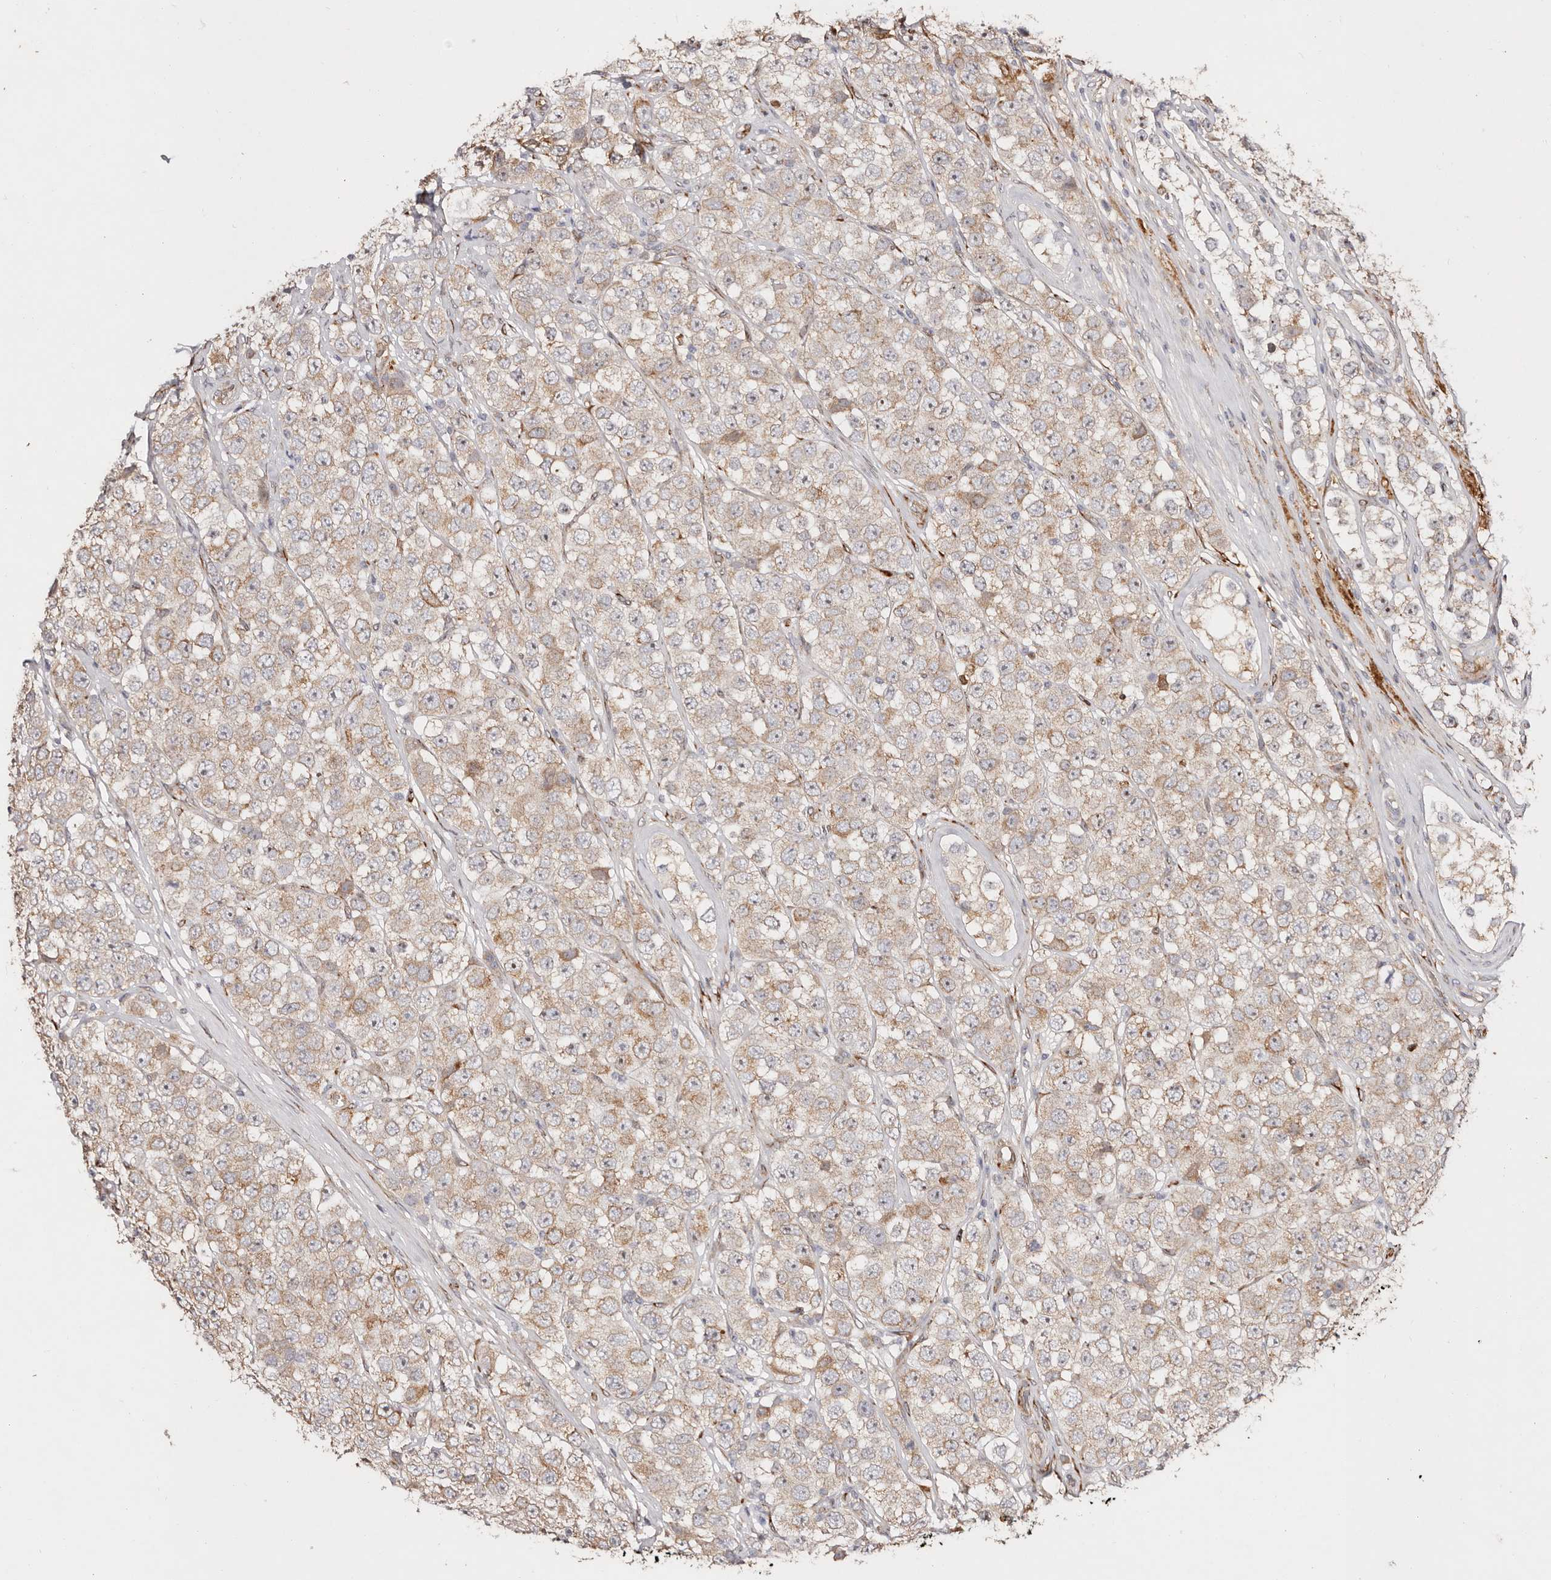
{"staining": {"intensity": "weak", "quantity": ">75%", "location": "cytoplasmic/membranous"}, "tissue": "testis cancer", "cell_type": "Tumor cells", "image_type": "cancer", "snomed": [{"axis": "morphology", "description": "Seminoma, NOS"}, {"axis": "topography", "description": "Testis"}], "caption": "This is an image of immunohistochemistry staining of testis cancer (seminoma), which shows weak expression in the cytoplasmic/membranous of tumor cells.", "gene": "SERPINH1", "patient": {"sex": "male", "age": 28}}